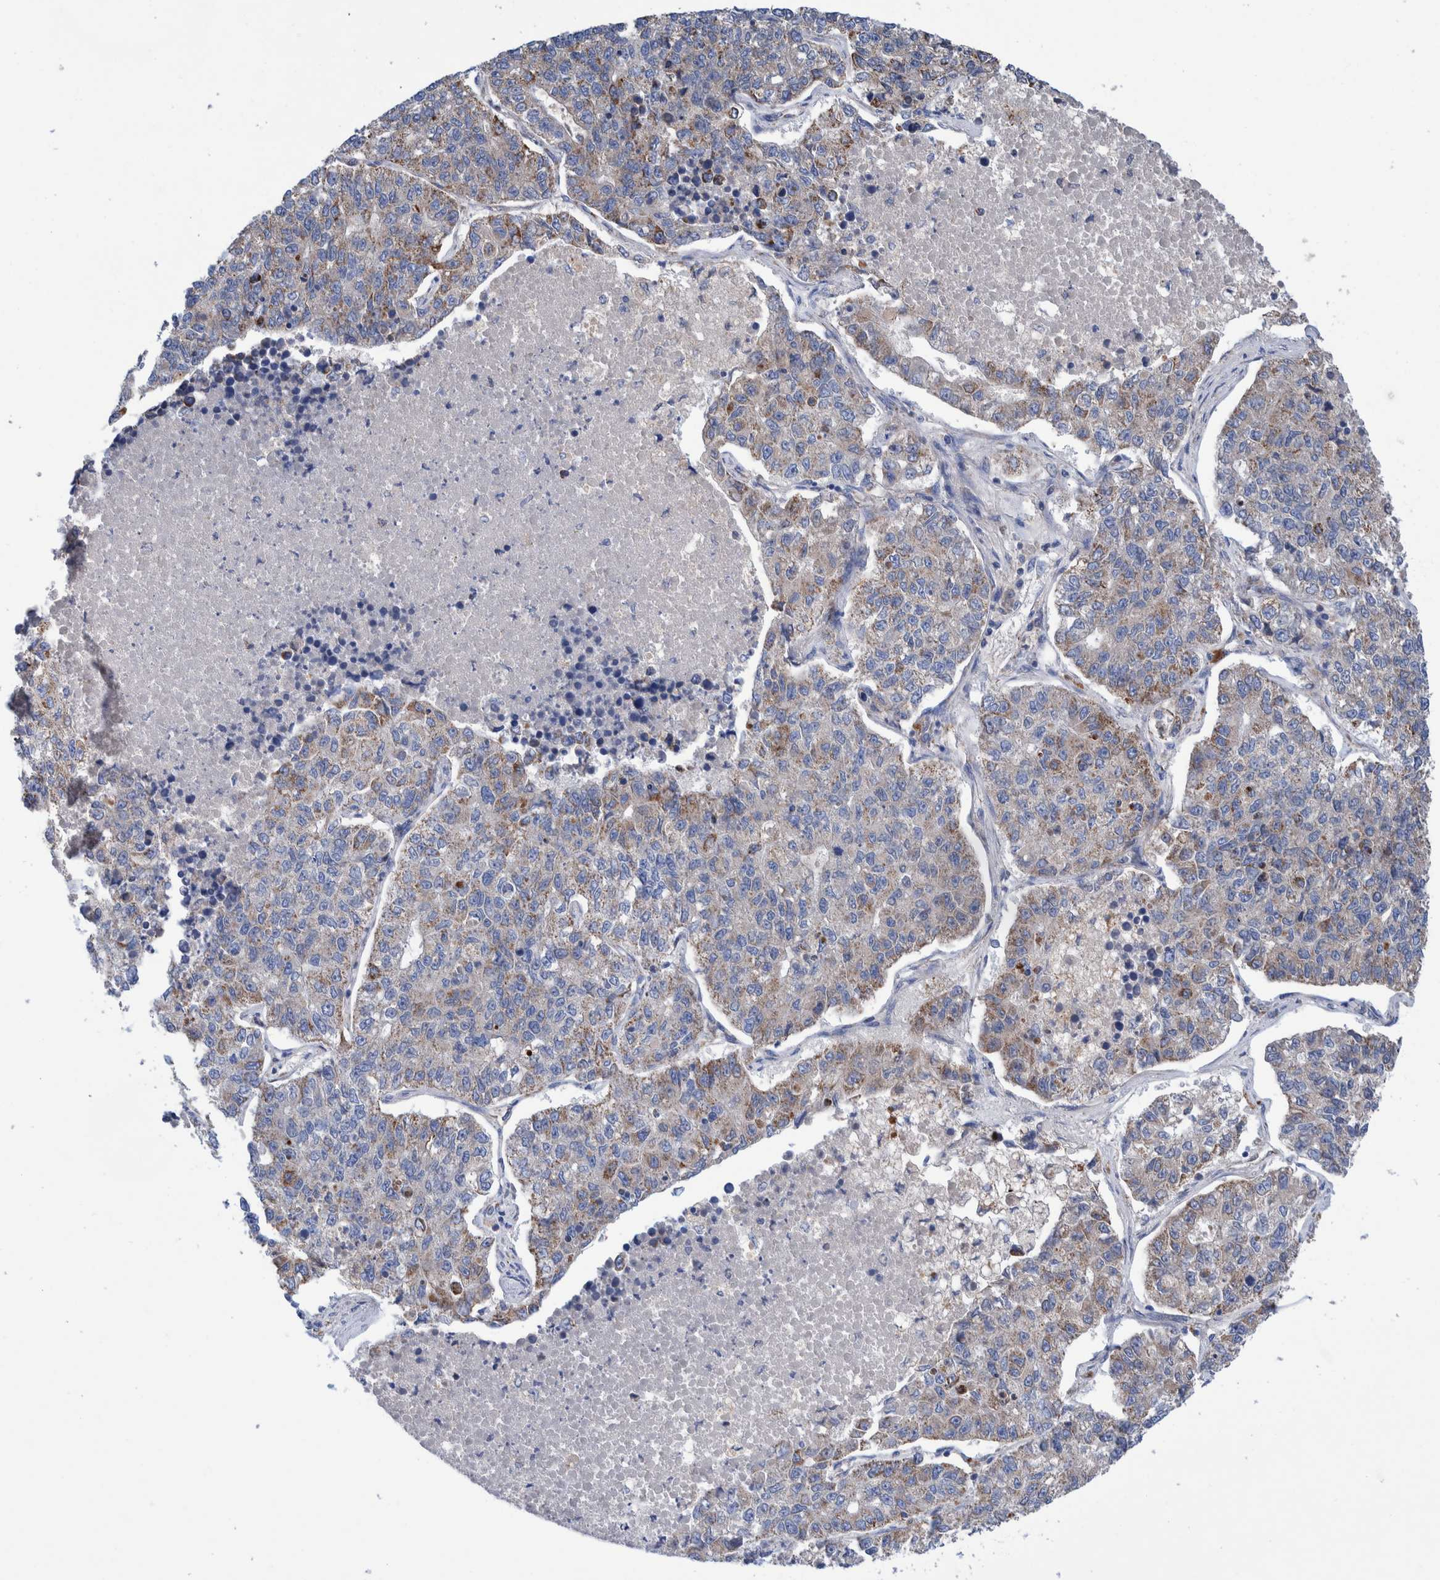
{"staining": {"intensity": "moderate", "quantity": "25%-75%", "location": "cytoplasmic/membranous"}, "tissue": "lung cancer", "cell_type": "Tumor cells", "image_type": "cancer", "snomed": [{"axis": "morphology", "description": "Adenocarcinoma, NOS"}, {"axis": "topography", "description": "Lung"}], "caption": "Lung cancer (adenocarcinoma) stained for a protein (brown) demonstrates moderate cytoplasmic/membranous positive expression in approximately 25%-75% of tumor cells.", "gene": "DECR1", "patient": {"sex": "male", "age": 49}}